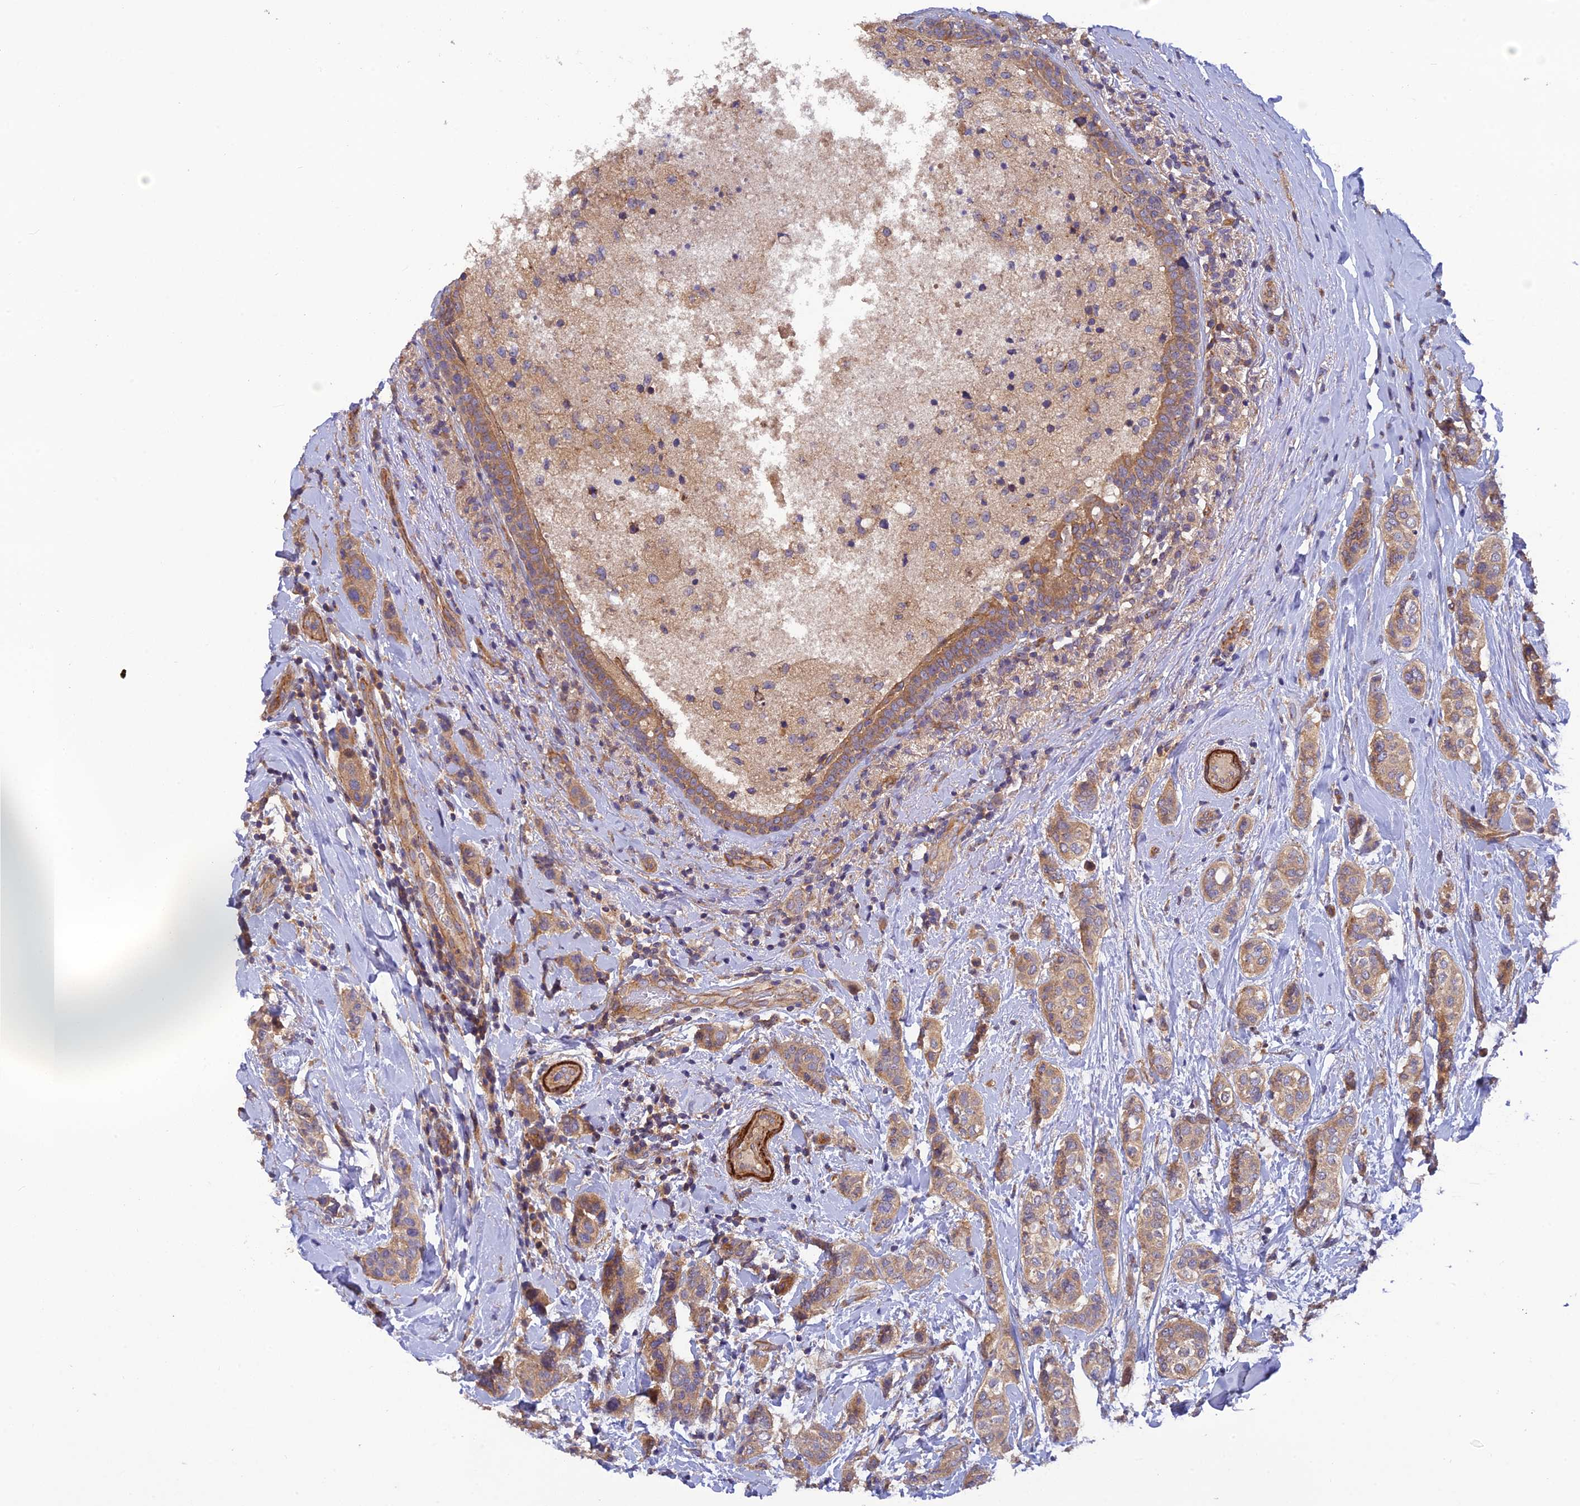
{"staining": {"intensity": "moderate", "quantity": ">75%", "location": "cytoplasmic/membranous"}, "tissue": "breast cancer", "cell_type": "Tumor cells", "image_type": "cancer", "snomed": [{"axis": "morphology", "description": "Lobular carcinoma"}, {"axis": "topography", "description": "Breast"}], "caption": "High-power microscopy captured an immunohistochemistry (IHC) histopathology image of breast lobular carcinoma, revealing moderate cytoplasmic/membranous expression in about >75% of tumor cells.", "gene": "ADAMTS15", "patient": {"sex": "female", "age": 51}}